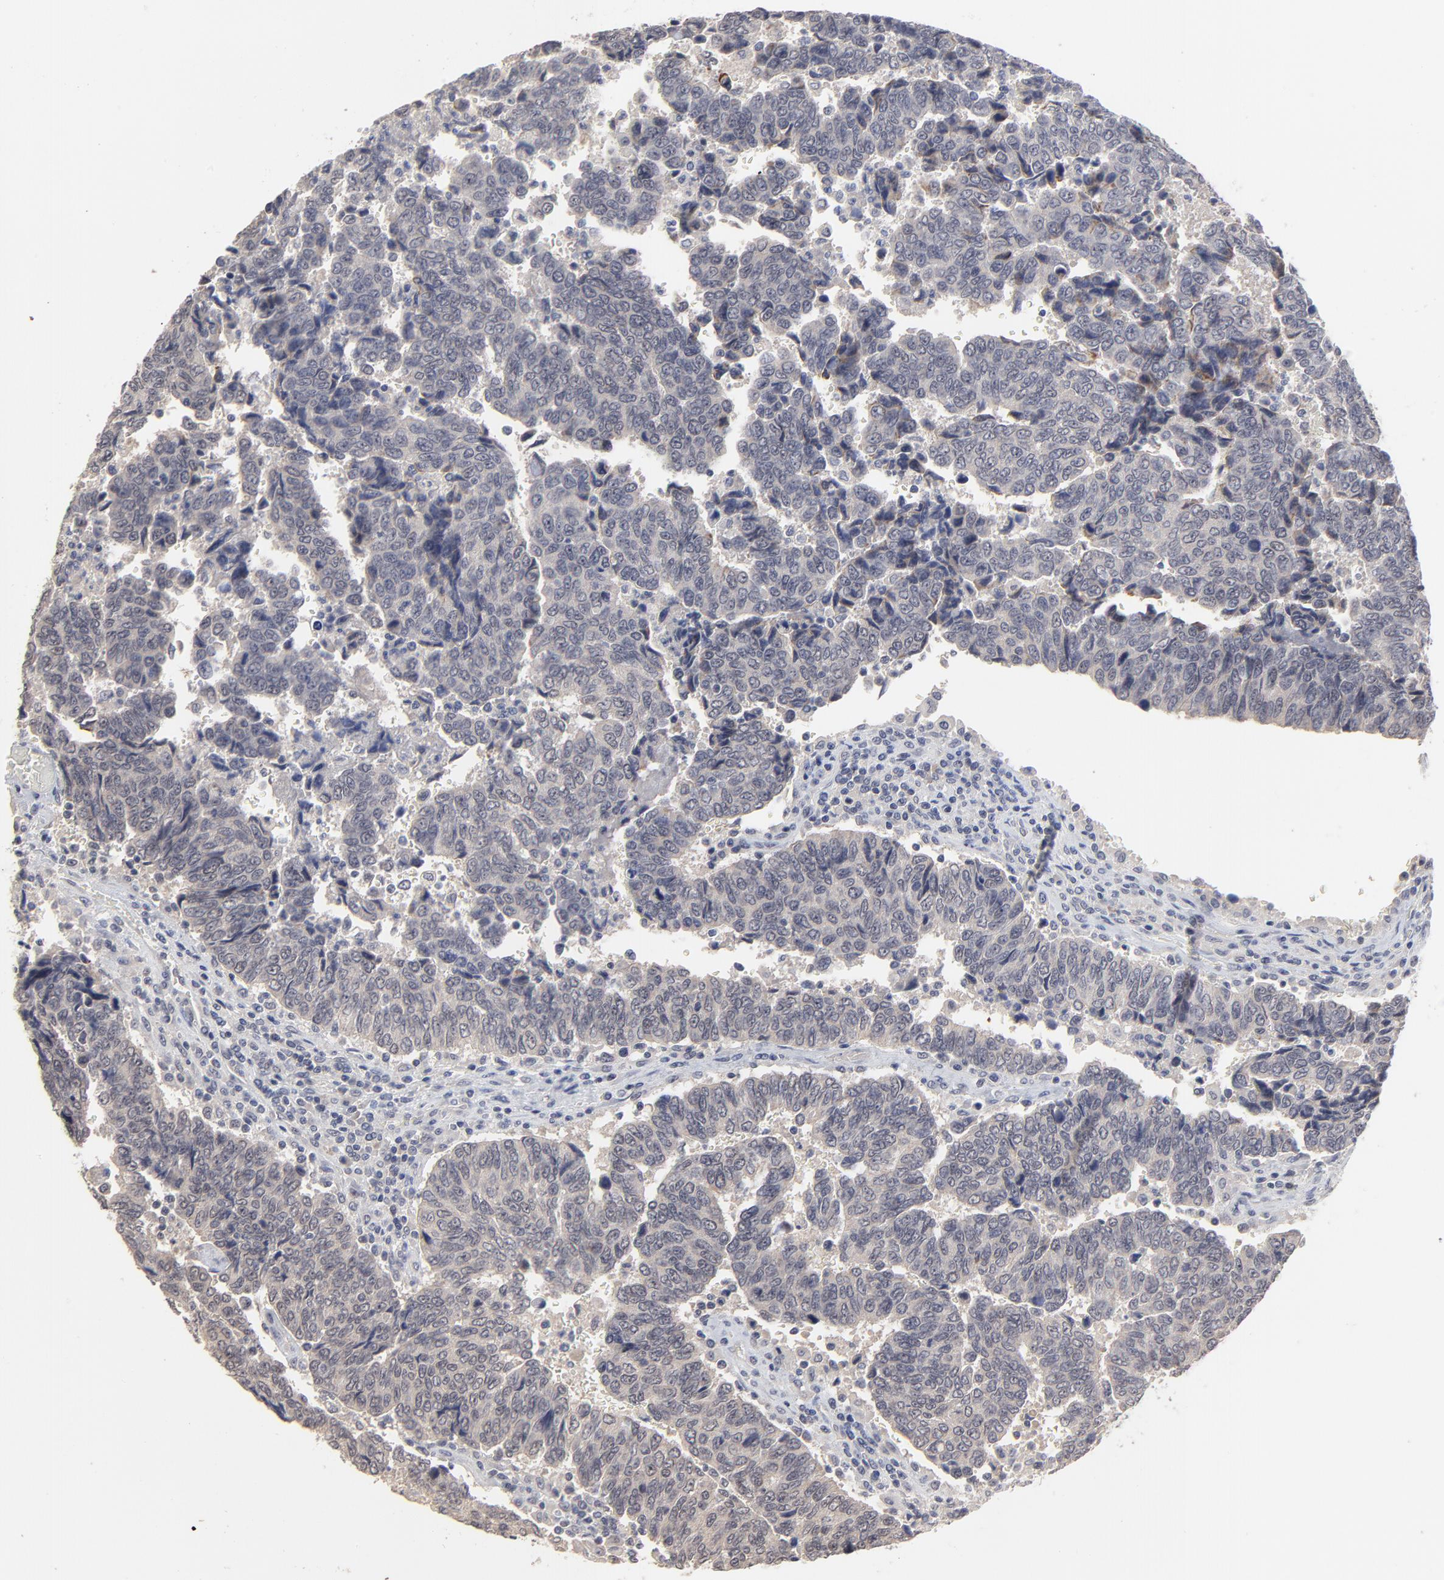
{"staining": {"intensity": "negative", "quantity": "none", "location": "none"}, "tissue": "urothelial cancer", "cell_type": "Tumor cells", "image_type": "cancer", "snomed": [{"axis": "morphology", "description": "Urothelial carcinoma, High grade"}, {"axis": "topography", "description": "Urinary bladder"}], "caption": "Immunohistochemistry (IHC) of human urothelial cancer demonstrates no positivity in tumor cells.", "gene": "FAM199X", "patient": {"sex": "male", "age": 86}}